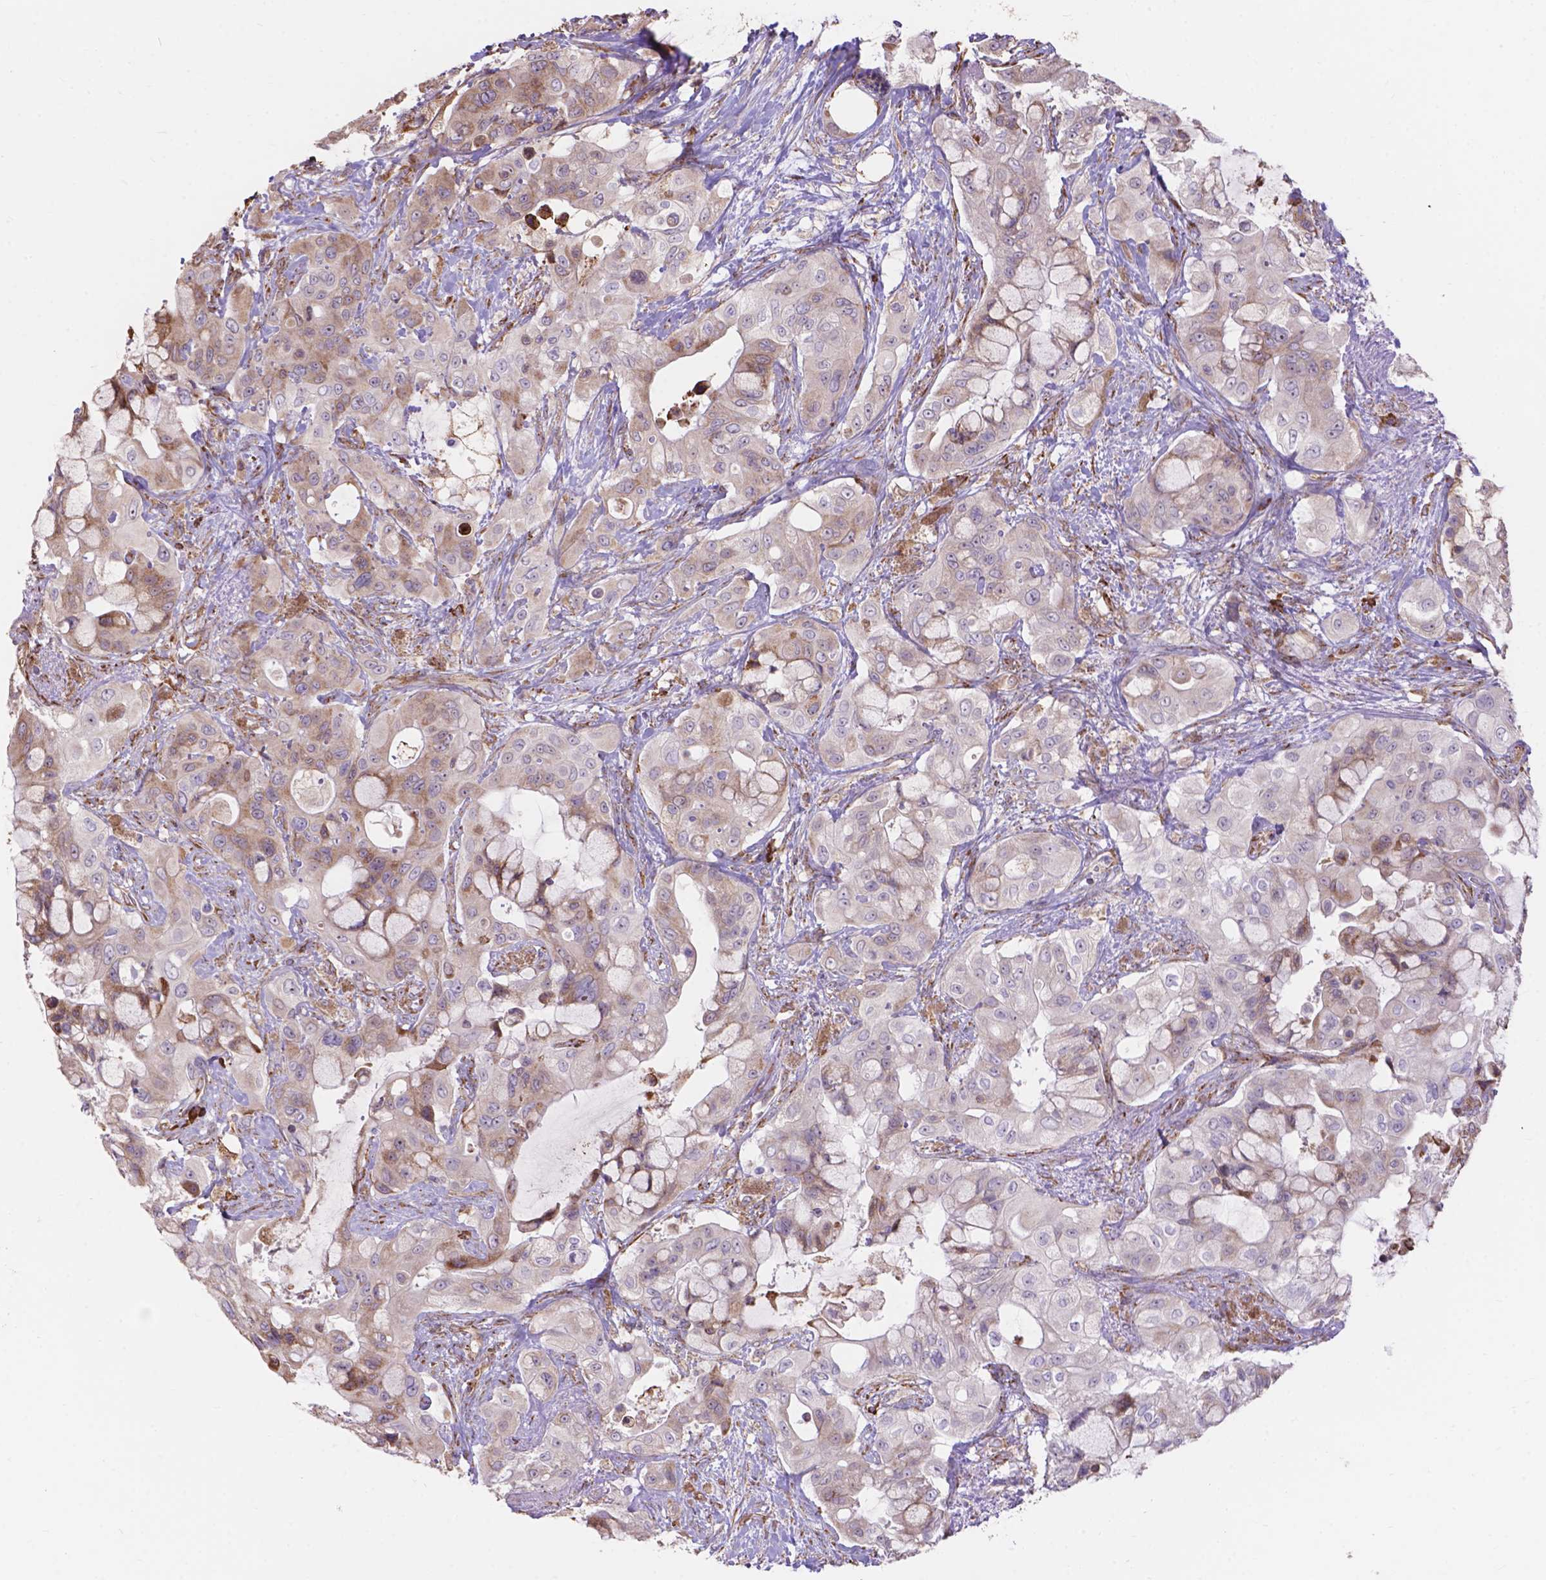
{"staining": {"intensity": "moderate", "quantity": "<25%", "location": "cytoplasmic/membranous"}, "tissue": "pancreatic cancer", "cell_type": "Tumor cells", "image_type": "cancer", "snomed": [{"axis": "morphology", "description": "Adenocarcinoma, NOS"}, {"axis": "topography", "description": "Pancreas"}], "caption": "Immunohistochemical staining of pancreatic cancer shows low levels of moderate cytoplasmic/membranous expression in about <25% of tumor cells.", "gene": "IPO11", "patient": {"sex": "male", "age": 71}}